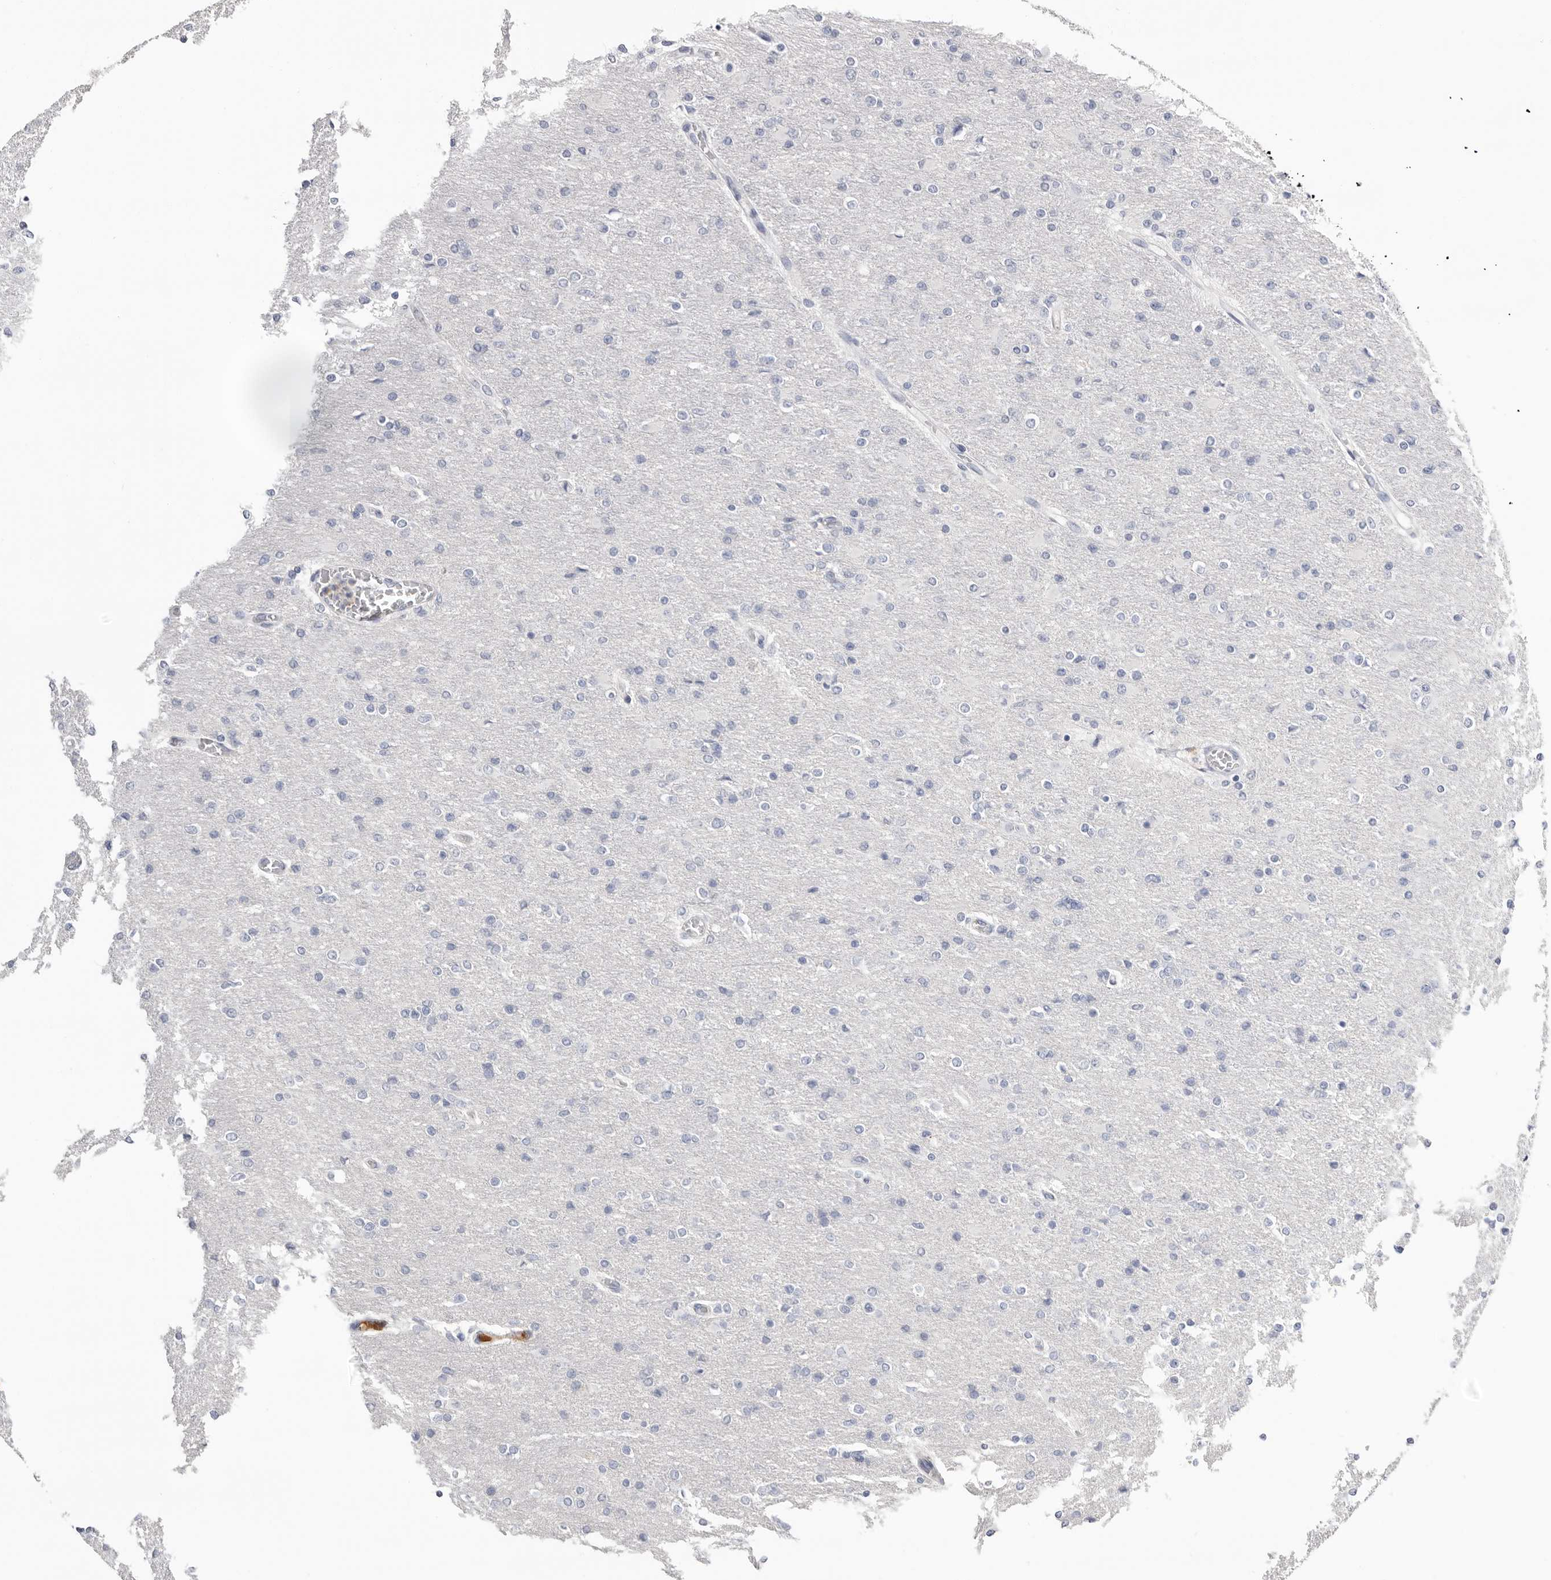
{"staining": {"intensity": "negative", "quantity": "none", "location": "none"}, "tissue": "glioma", "cell_type": "Tumor cells", "image_type": "cancer", "snomed": [{"axis": "morphology", "description": "Glioma, malignant, High grade"}, {"axis": "topography", "description": "Cerebral cortex"}], "caption": "High power microscopy photomicrograph of an immunohistochemistry micrograph of high-grade glioma (malignant), revealing no significant staining in tumor cells.", "gene": "APOA2", "patient": {"sex": "female", "age": 36}}